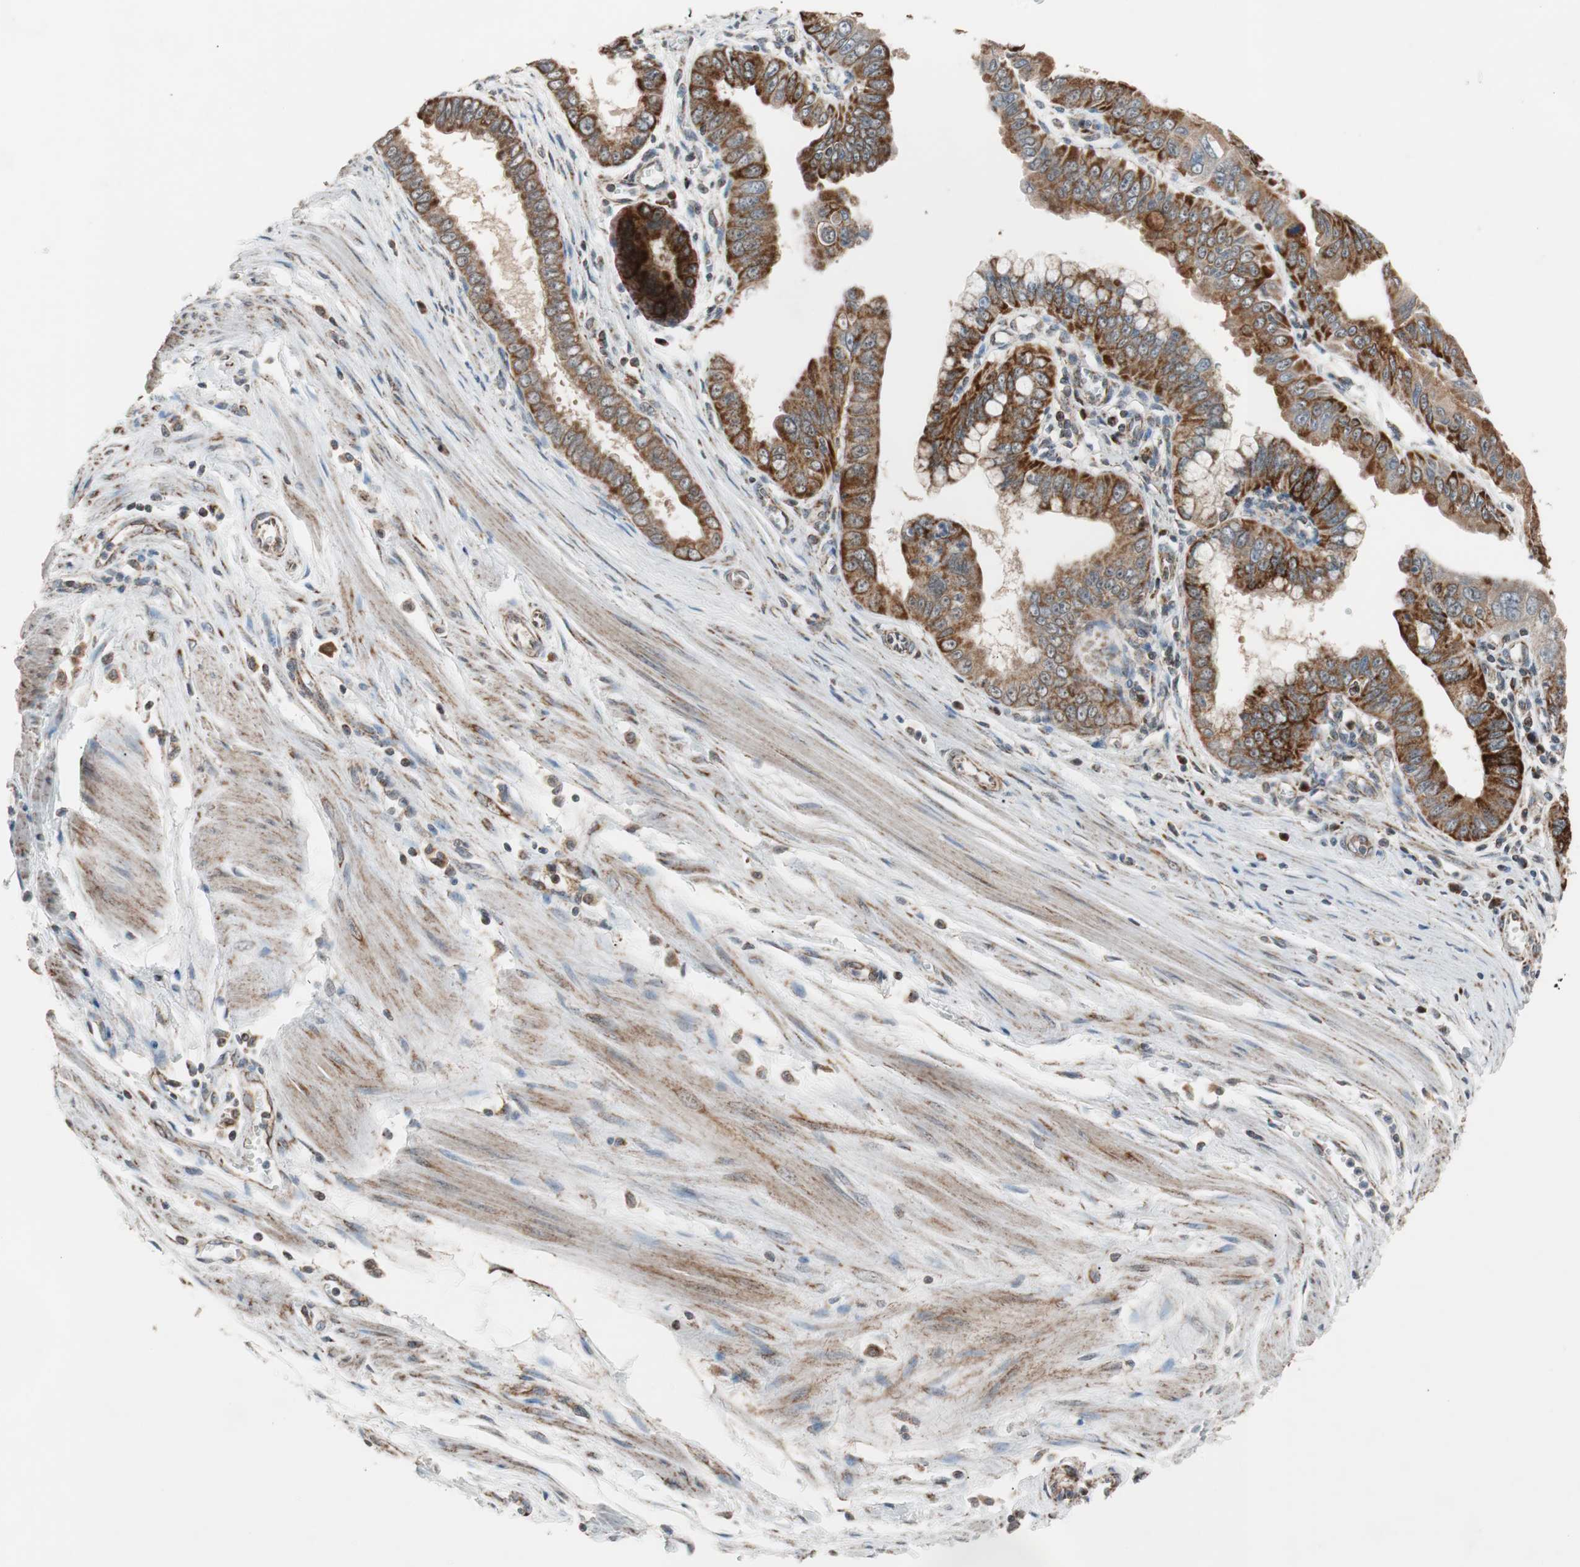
{"staining": {"intensity": "strong", "quantity": ">75%", "location": "cytoplasmic/membranous"}, "tissue": "pancreatic cancer", "cell_type": "Tumor cells", "image_type": "cancer", "snomed": [{"axis": "morphology", "description": "Normal tissue, NOS"}, {"axis": "topography", "description": "Lymph node"}], "caption": "Immunohistochemistry (IHC) histopathology image of neoplastic tissue: human pancreatic cancer stained using IHC exhibits high levels of strong protein expression localized specifically in the cytoplasmic/membranous of tumor cells, appearing as a cytoplasmic/membranous brown color.", "gene": "PITRM1", "patient": {"sex": "male", "age": 50}}